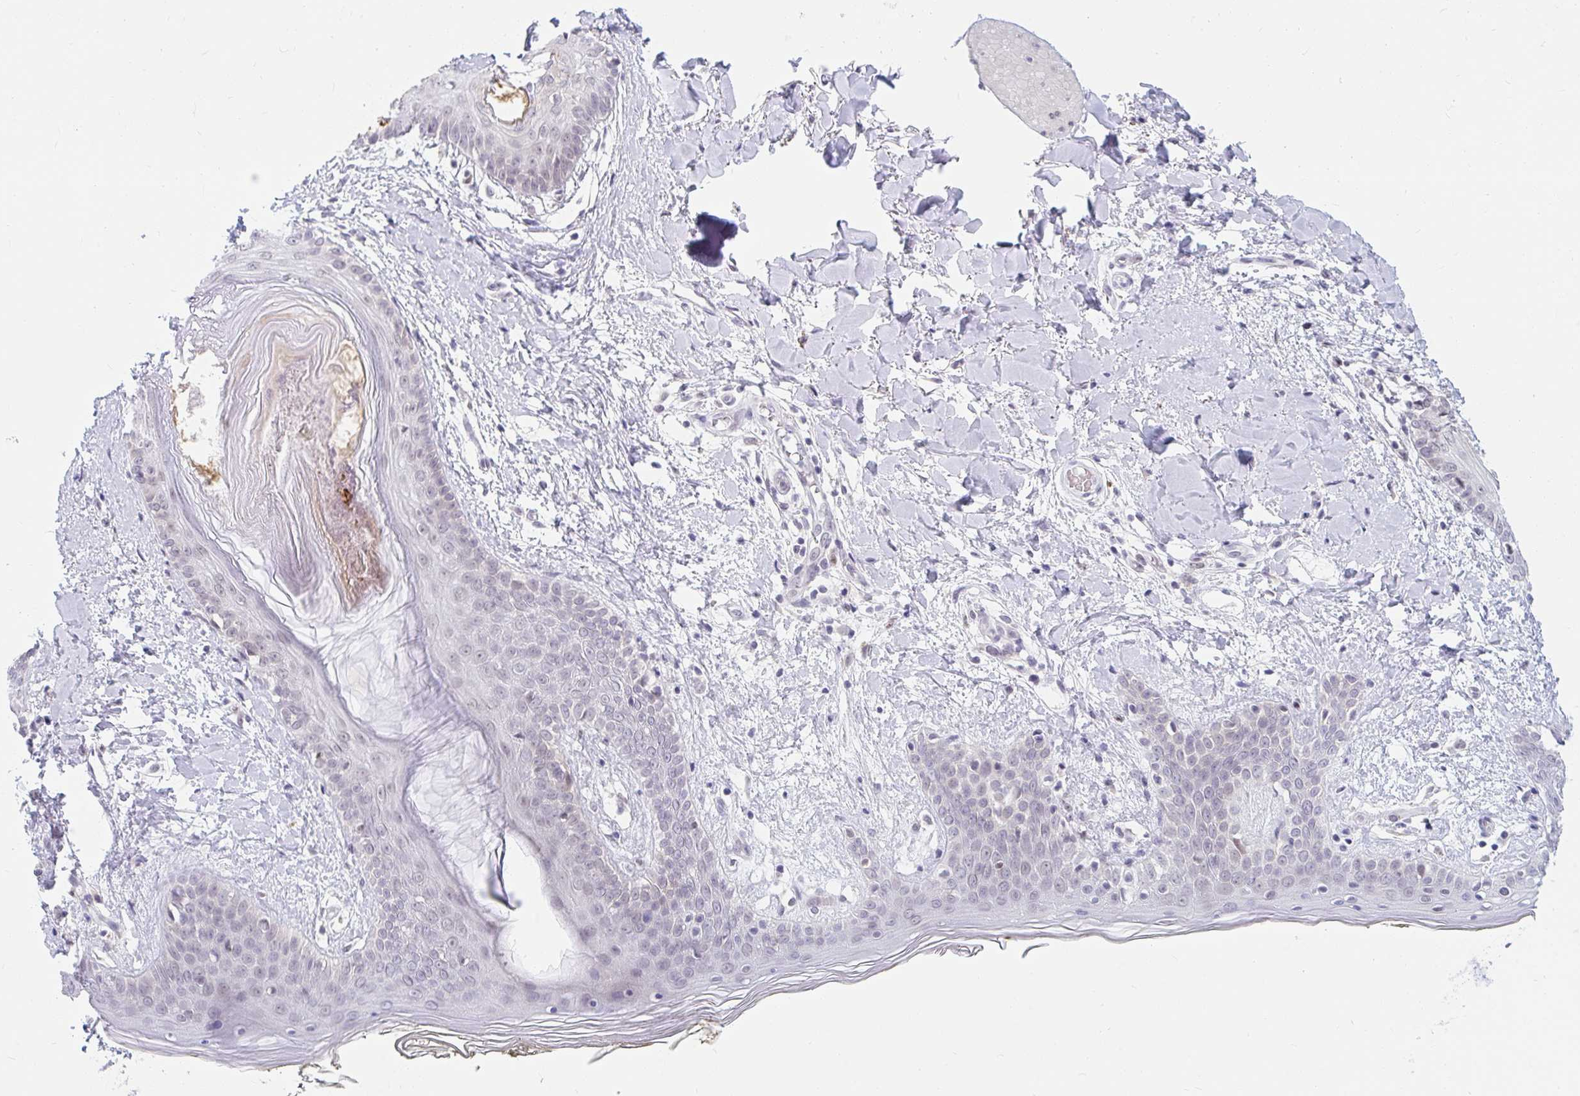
{"staining": {"intensity": "negative", "quantity": "none", "location": "none"}, "tissue": "skin", "cell_type": "Fibroblasts", "image_type": "normal", "snomed": [{"axis": "morphology", "description": "Normal tissue, NOS"}, {"axis": "topography", "description": "Skin"}], "caption": "A histopathology image of human skin is negative for staining in fibroblasts. (Brightfield microscopy of DAB (3,3'-diaminobenzidine) immunohistochemistry at high magnification).", "gene": "SRSF10", "patient": {"sex": "female", "age": 34}}